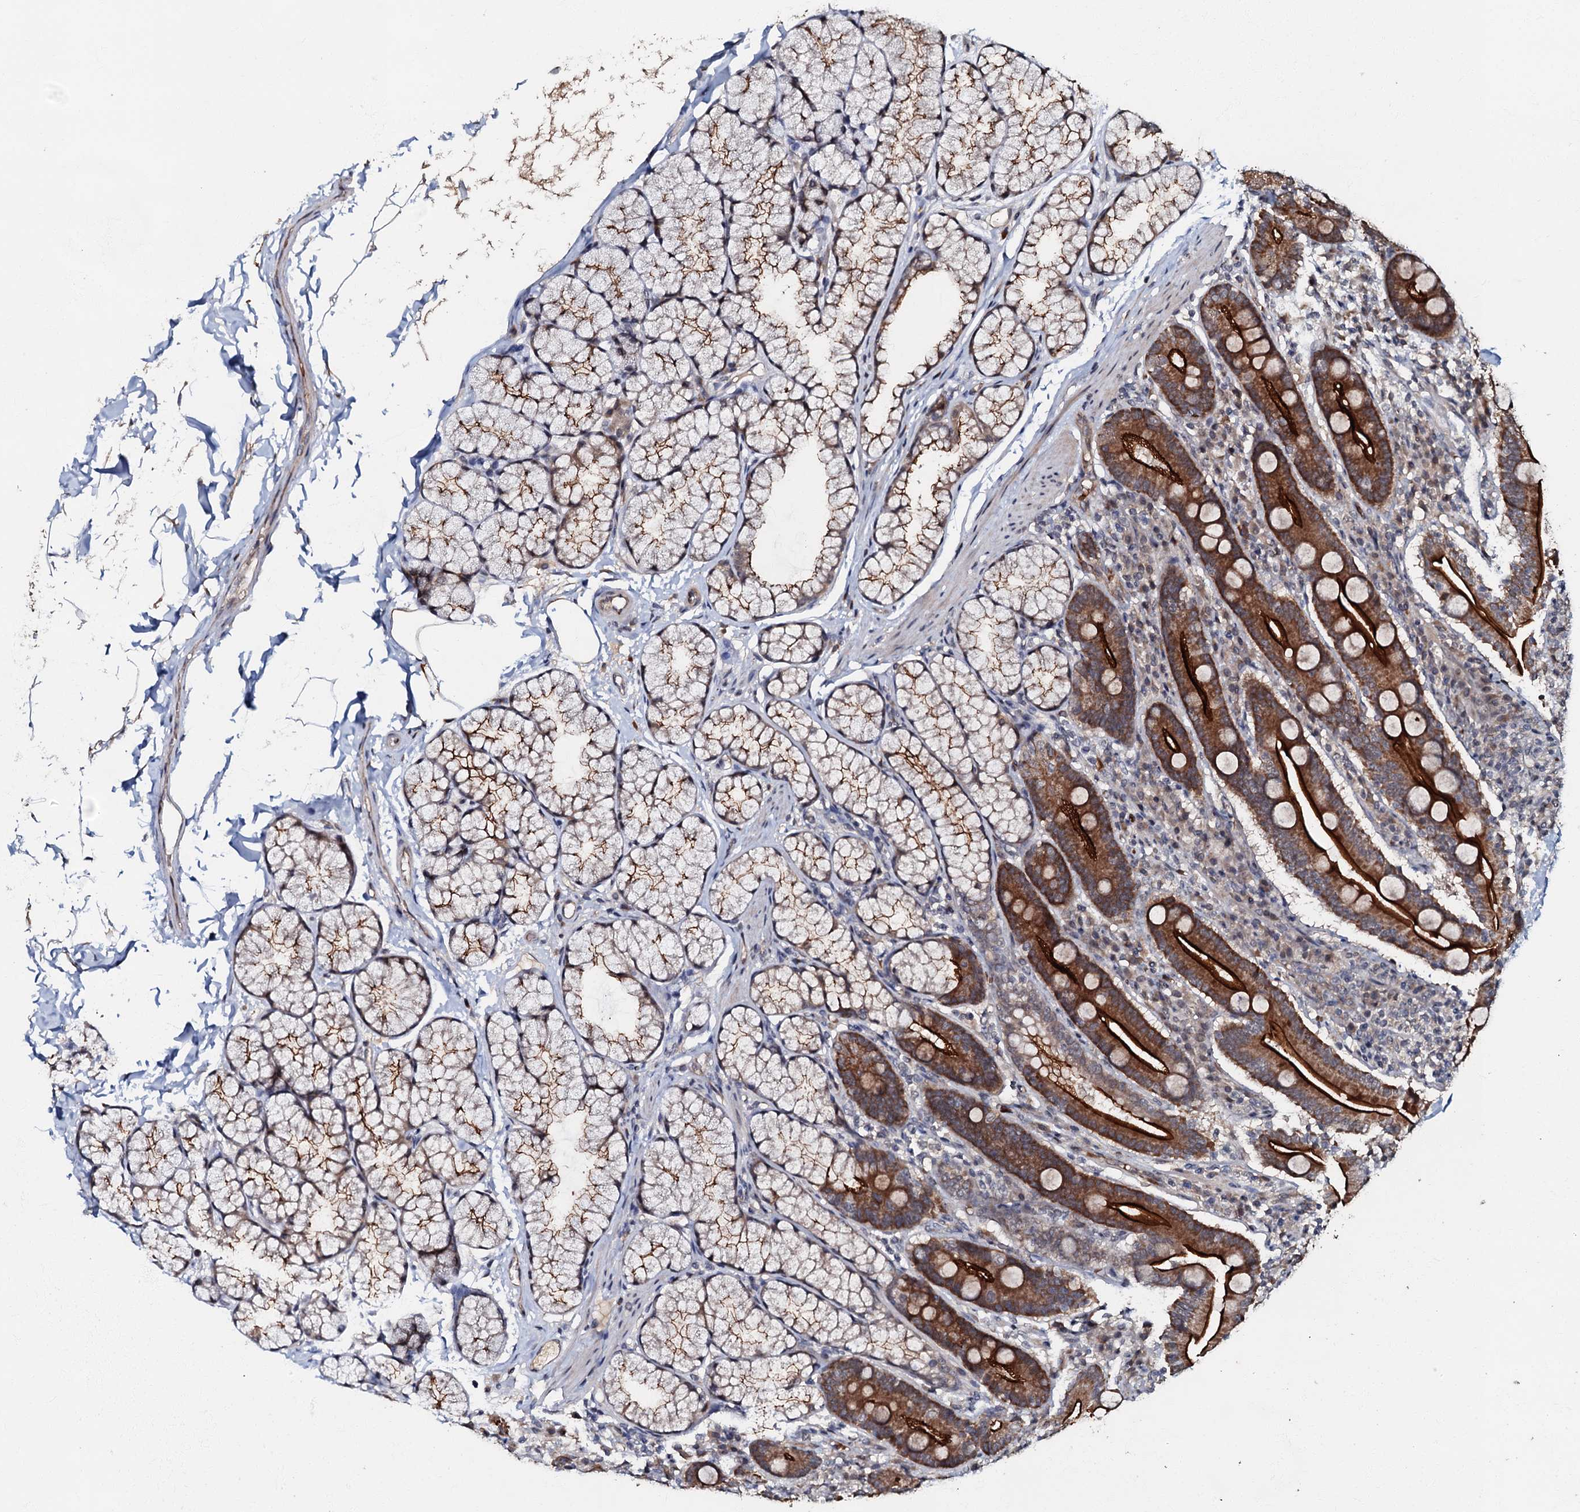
{"staining": {"intensity": "strong", "quantity": ">75%", "location": "cytoplasmic/membranous"}, "tissue": "duodenum", "cell_type": "Glandular cells", "image_type": "normal", "snomed": [{"axis": "morphology", "description": "Normal tissue, NOS"}, {"axis": "topography", "description": "Duodenum"}], "caption": "This is a histology image of immunohistochemistry (IHC) staining of benign duodenum, which shows strong positivity in the cytoplasmic/membranous of glandular cells.", "gene": "MANSC4", "patient": {"sex": "male", "age": 35}}